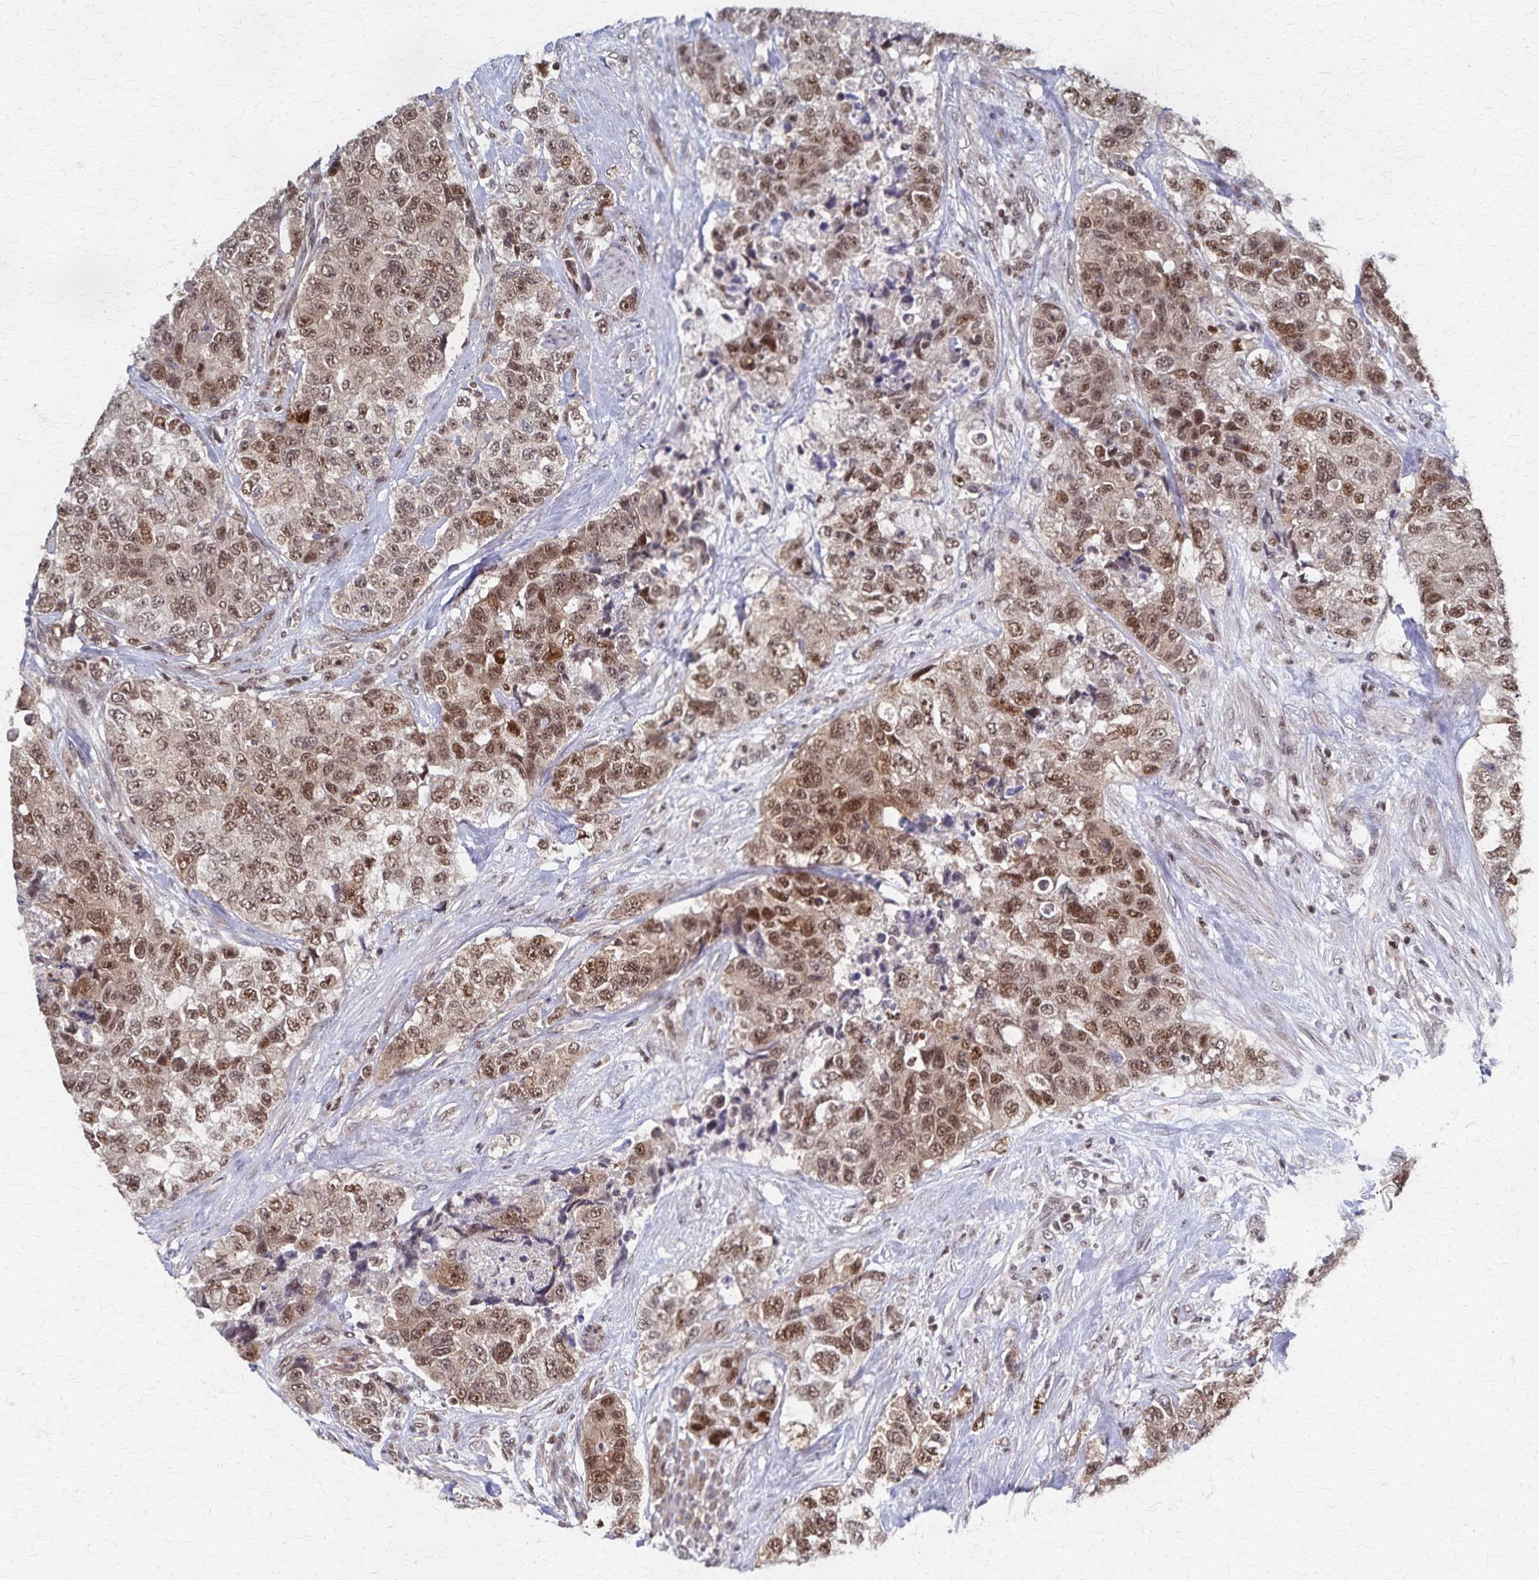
{"staining": {"intensity": "moderate", "quantity": ">75%", "location": "nuclear"}, "tissue": "urothelial cancer", "cell_type": "Tumor cells", "image_type": "cancer", "snomed": [{"axis": "morphology", "description": "Urothelial carcinoma, High grade"}, {"axis": "topography", "description": "Urinary bladder"}], "caption": "High-grade urothelial carcinoma stained for a protein demonstrates moderate nuclear positivity in tumor cells.", "gene": "GTF2B", "patient": {"sex": "female", "age": 78}}